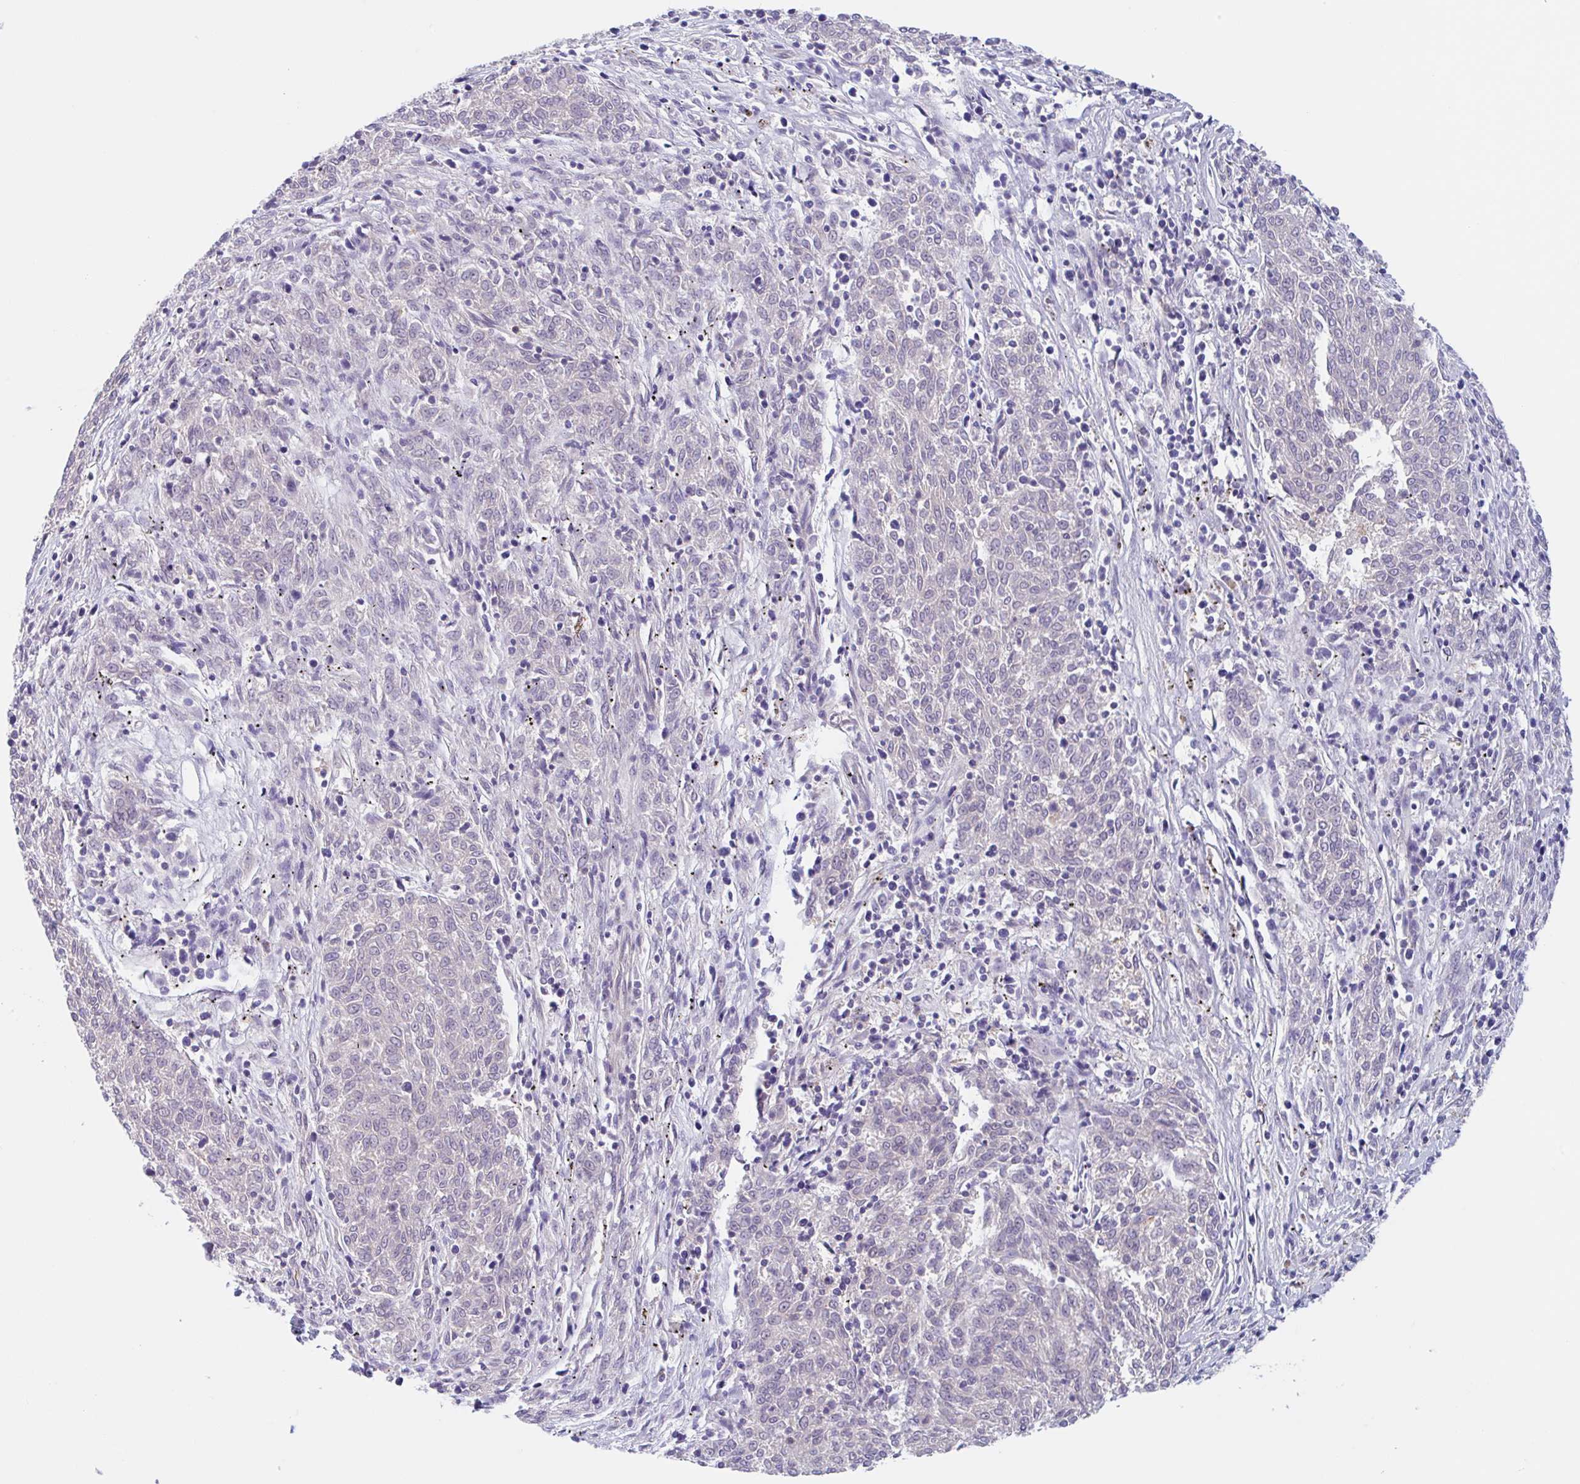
{"staining": {"intensity": "negative", "quantity": "none", "location": "none"}, "tissue": "melanoma", "cell_type": "Tumor cells", "image_type": "cancer", "snomed": [{"axis": "morphology", "description": "Malignant melanoma, NOS"}, {"axis": "topography", "description": "Skin"}], "caption": "The photomicrograph displays no significant staining in tumor cells of melanoma. The staining was performed using DAB (3,3'-diaminobenzidine) to visualize the protein expression in brown, while the nuclei were stained in blue with hematoxylin (Magnification: 20x).", "gene": "TMEM86A", "patient": {"sex": "female", "age": 72}}